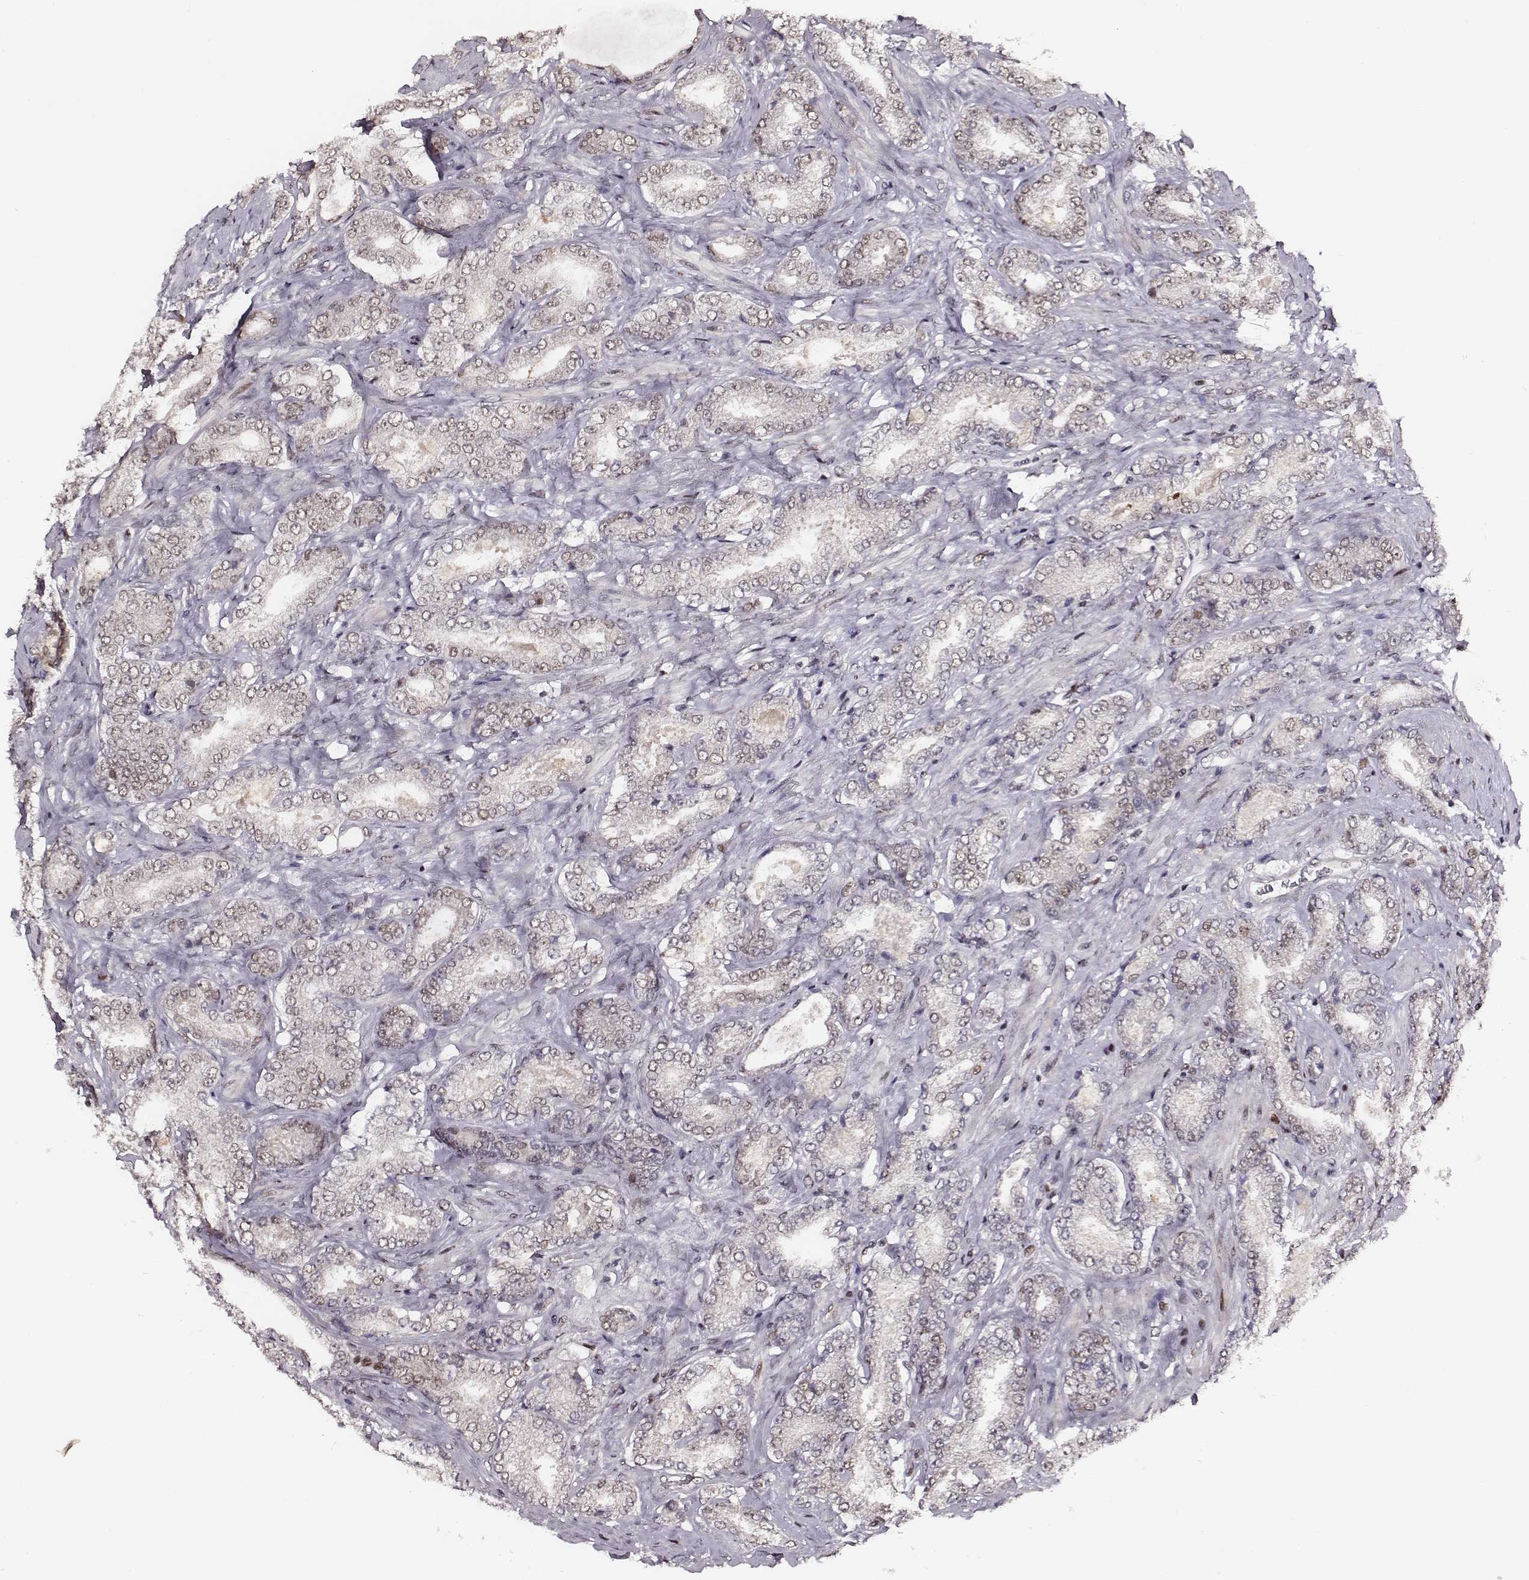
{"staining": {"intensity": "negative", "quantity": "none", "location": "none"}, "tissue": "prostate cancer", "cell_type": "Tumor cells", "image_type": "cancer", "snomed": [{"axis": "morphology", "description": "Adenocarcinoma, NOS"}, {"axis": "topography", "description": "Prostate"}], "caption": "Tumor cells are negative for protein expression in human prostate cancer (adenocarcinoma).", "gene": "PPARA", "patient": {"sex": "male", "age": 64}}